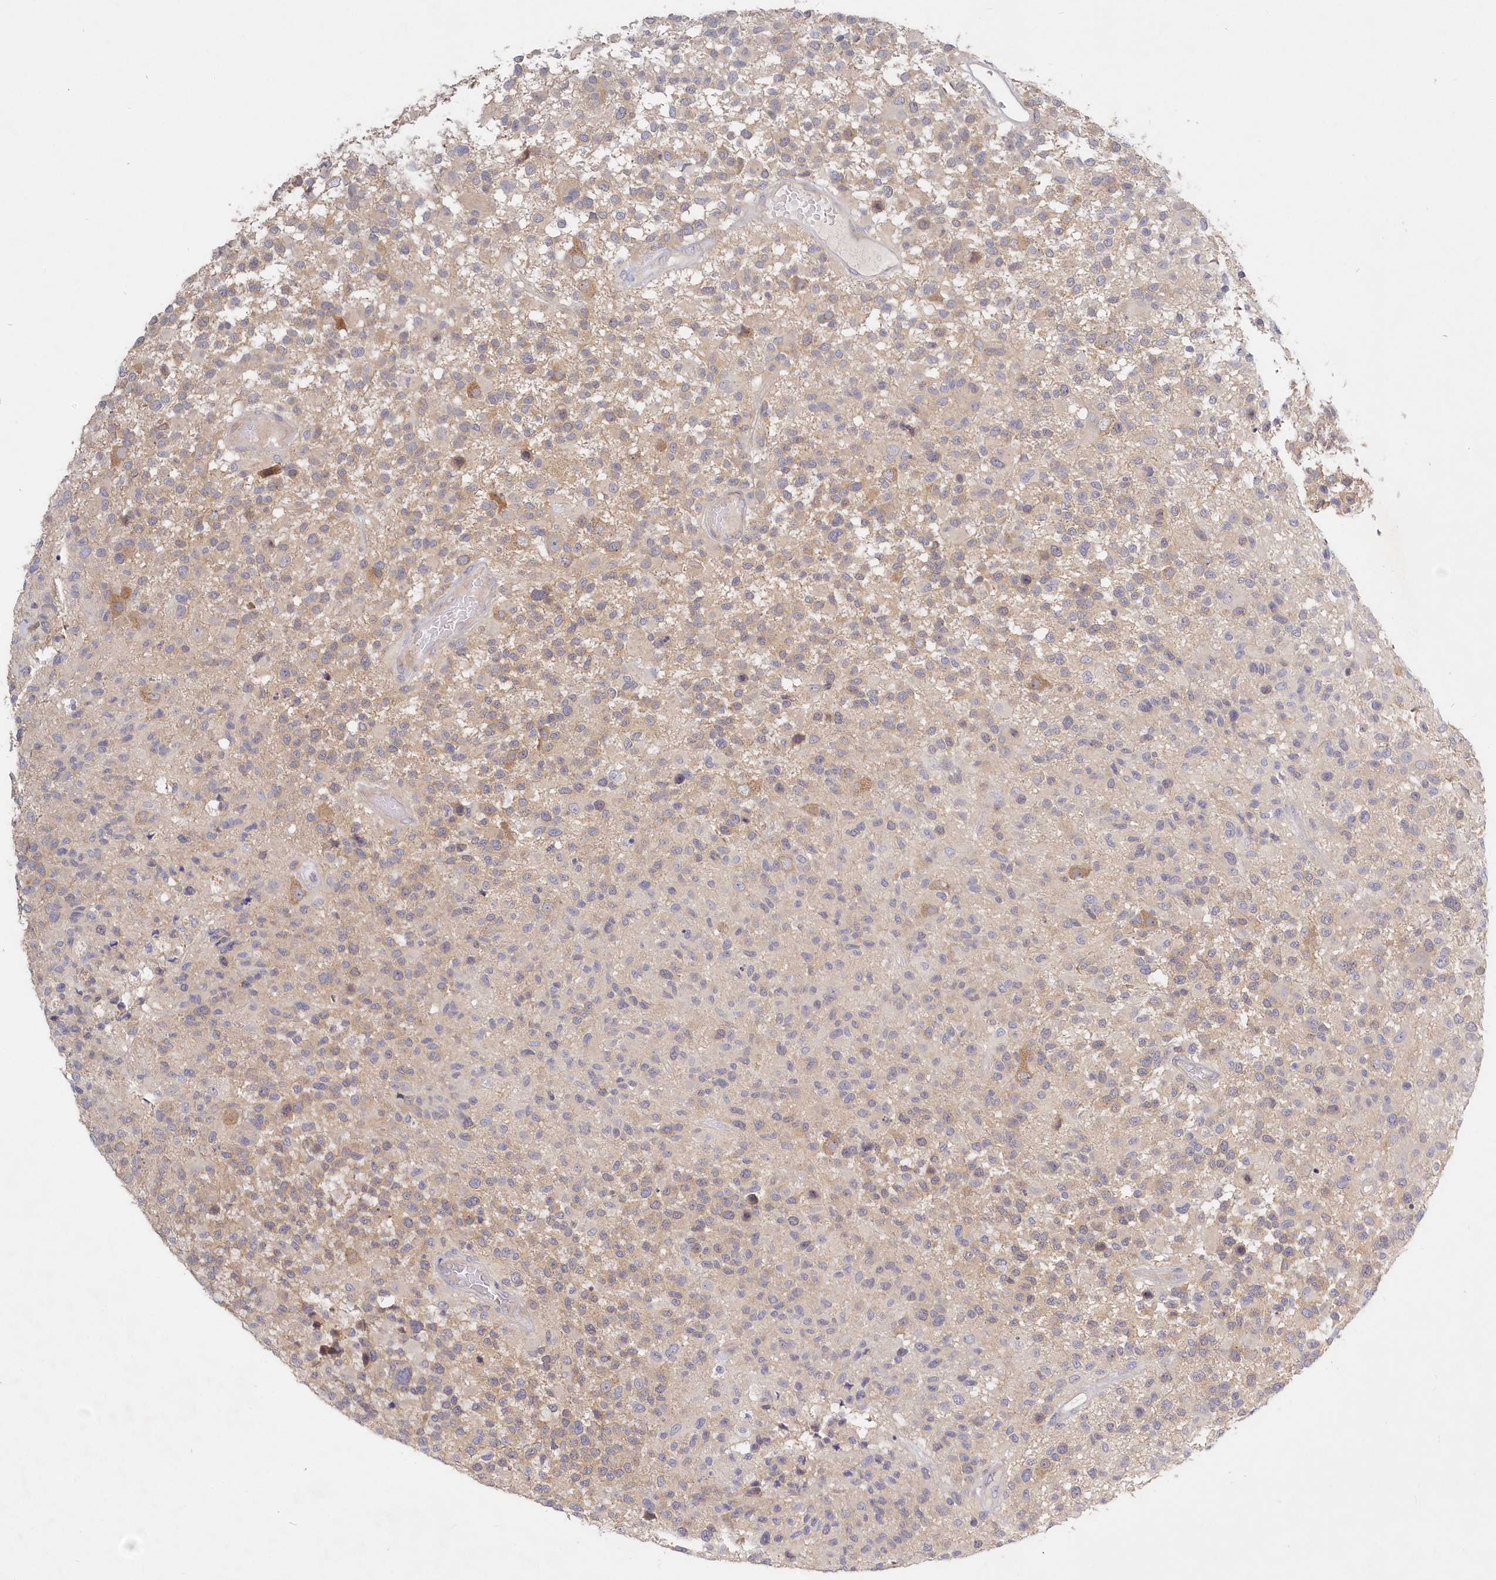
{"staining": {"intensity": "negative", "quantity": "none", "location": "none"}, "tissue": "glioma", "cell_type": "Tumor cells", "image_type": "cancer", "snomed": [{"axis": "morphology", "description": "Glioma, malignant, High grade"}, {"axis": "morphology", "description": "Glioblastoma, NOS"}, {"axis": "topography", "description": "Brain"}], "caption": "The immunohistochemistry (IHC) histopathology image has no significant staining in tumor cells of glioma tissue.", "gene": "KATNA1", "patient": {"sex": "male", "age": 60}}